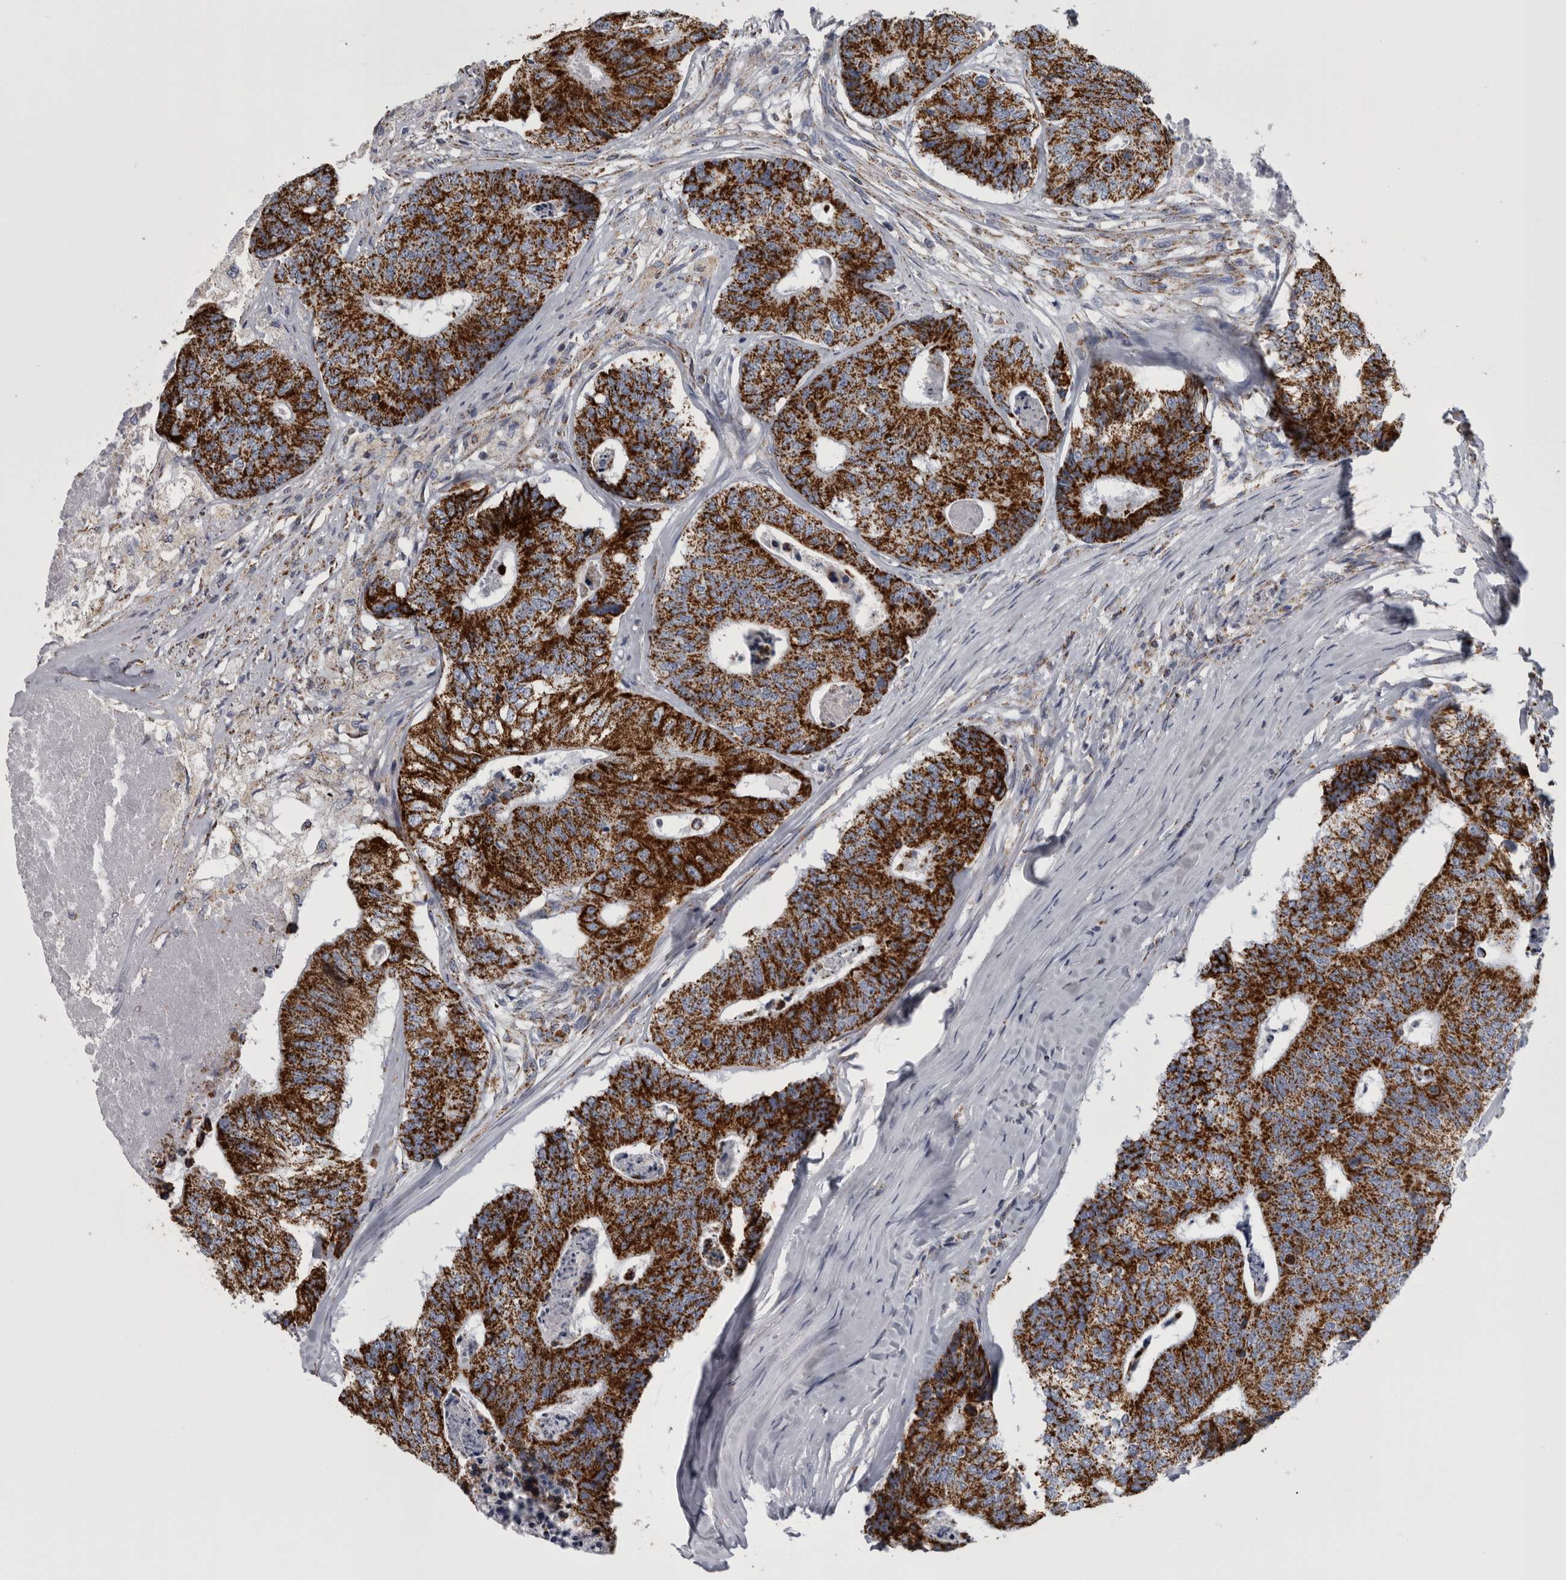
{"staining": {"intensity": "strong", "quantity": ">75%", "location": "cytoplasmic/membranous"}, "tissue": "colorectal cancer", "cell_type": "Tumor cells", "image_type": "cancer", "snomed": [{"axis": "morphology", "description": "Adenocarcinoma, NOS"}, {"axis": "topography", "description": "Colon"}], "caption": "Strong cytoplasmic/membranous positivity for a protein is identified in approximately >75% of tumor cells of colorectal adenocarcinoma using immunohistochemistry.", "gene": "MDH2", "patient": {"sex": "female", "age": 67}}